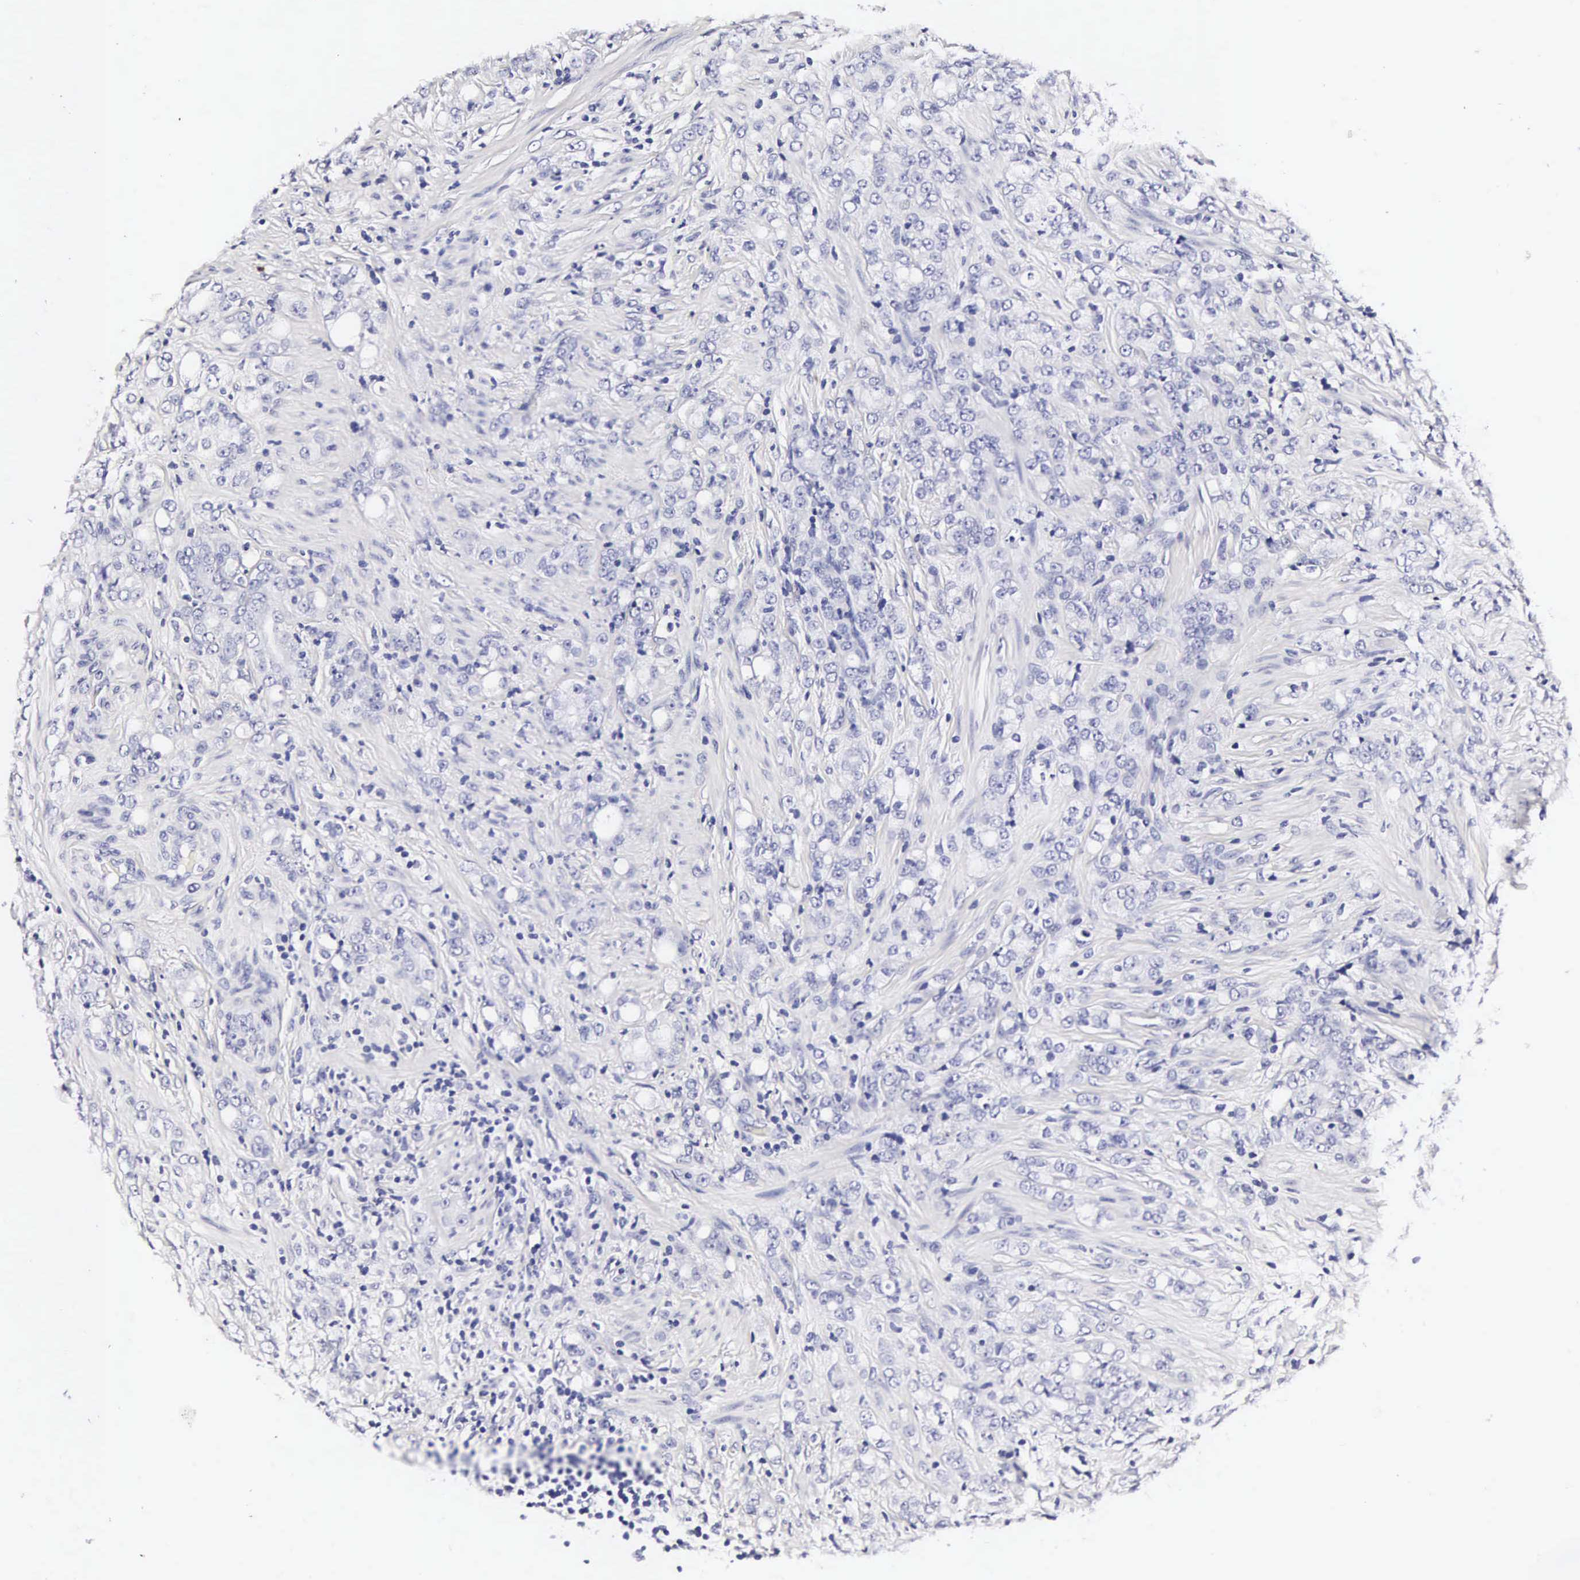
{"staining": {"intensity": "negative", "quantity": "none", "location": "none"}, "tissue": "prostate cancer", "cell_type": "Tumor cells", "image_type": "cancer", "snomed": [{"axis": "morphology", "description": "Adenocarcinoma, Medium grade"}, {"axis": "topography", "description": "Prostate"}], "caption": "Protein analysis of adenocarcinoma (medium-grade) (prostate) exhibits no significant expression in tumor cells. The staining was performed using DAB to visualize the protein expression in brown, while the nuclei were stained in blue with hematoxylin (Magnification: 20x).", "gene": "RNASE6", "patient": {"sex": "male", "age": 59}}